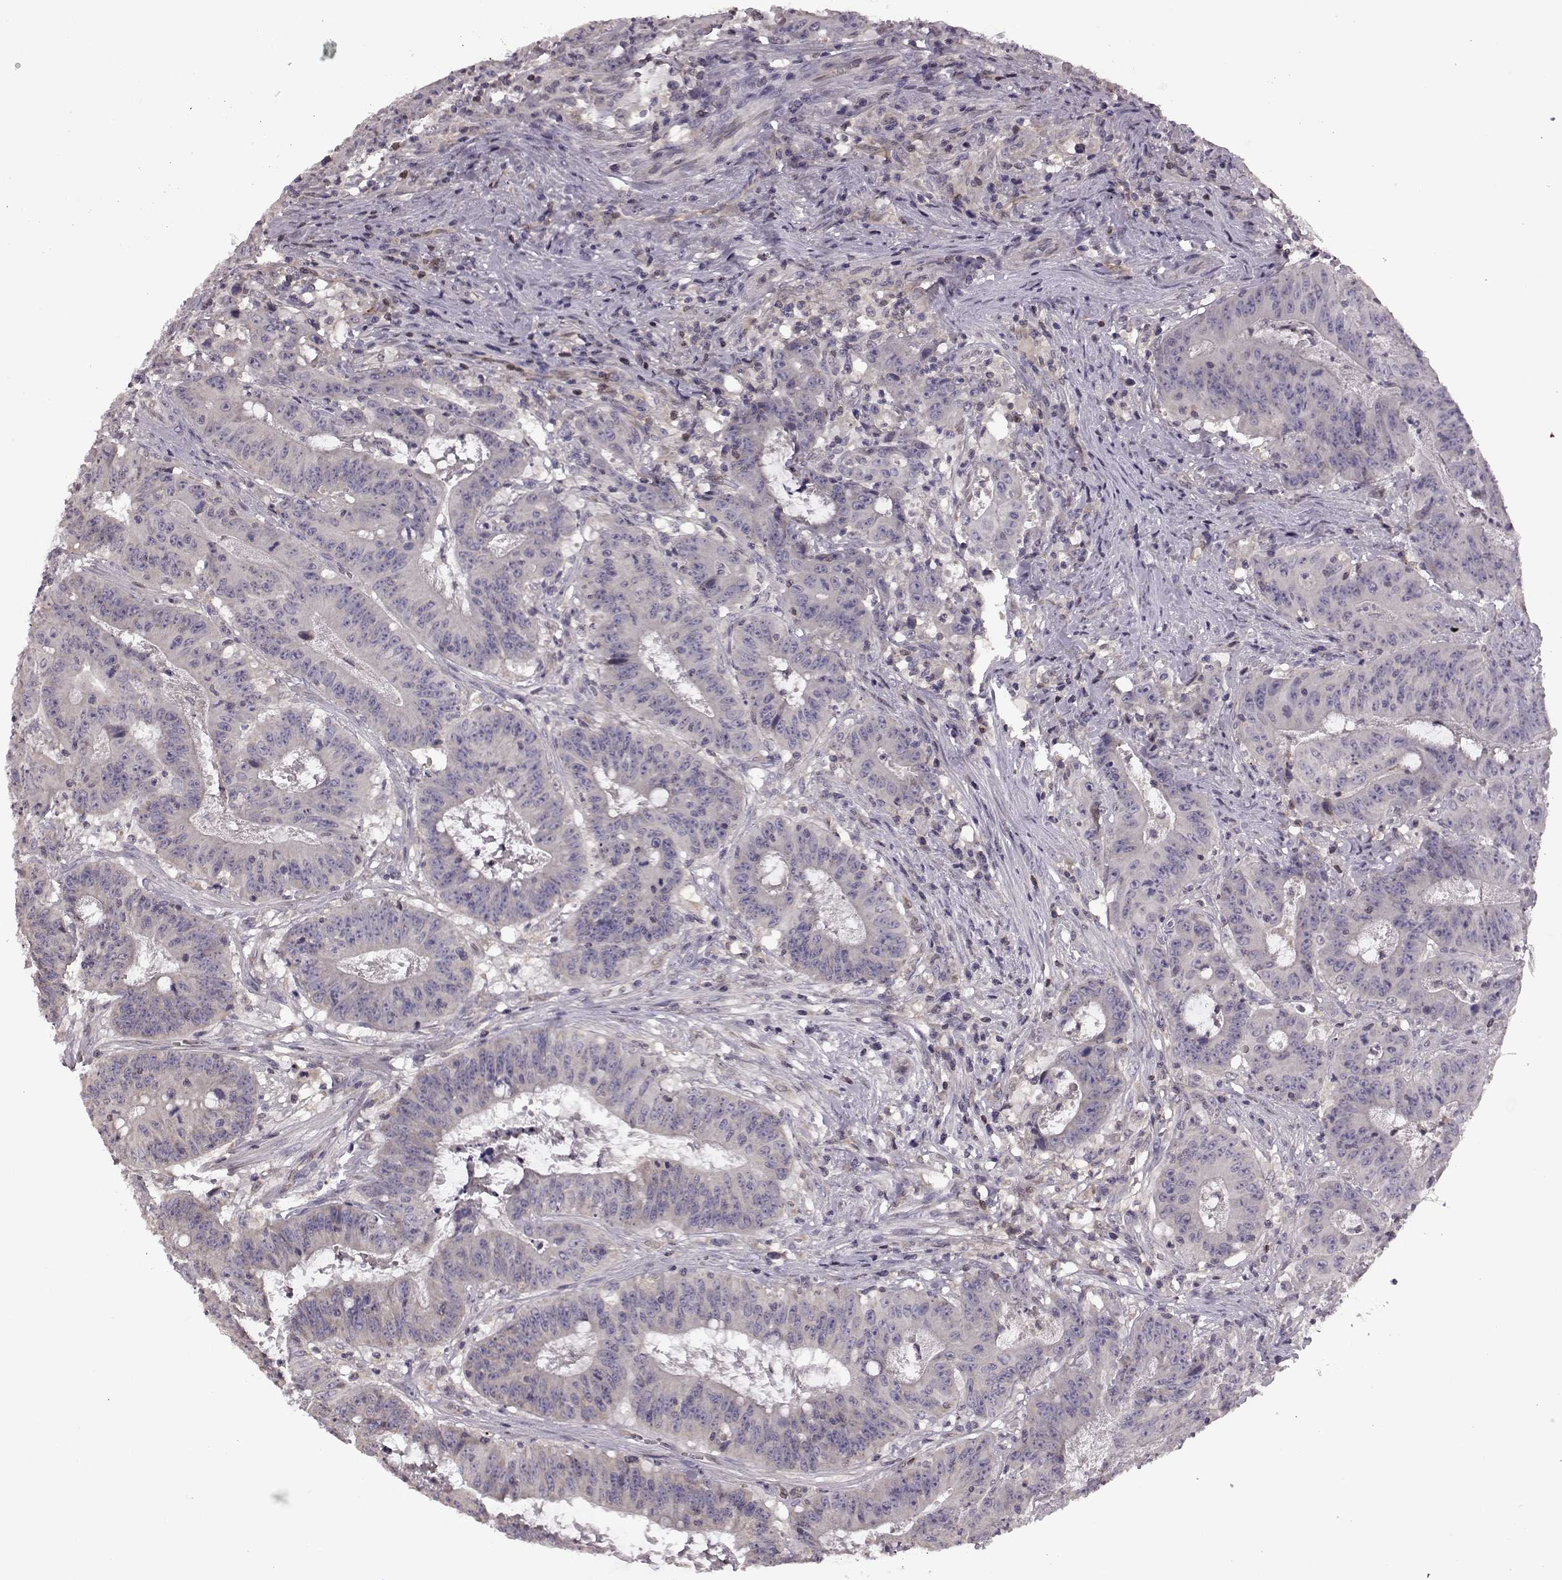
{"staining": {"intensity": "negative", "quantity": "none", "location": "none"}, "tissue": "colorectal cancer", "cell_type": "Tumor cells", "image_type": "cancer", "snomed": [{"axis": "morphology", "description": "Adenocarcinoma, NOS"}, {"axis": "topography", "description": "Colon"}], "caption": "An image of colorectal cancer (adenocarcinoma) stained for a protein exhibits no brown staining in tumor cells.", "gene": "CDC42SE1", "patient": {"sex": "male", "age": 33}}